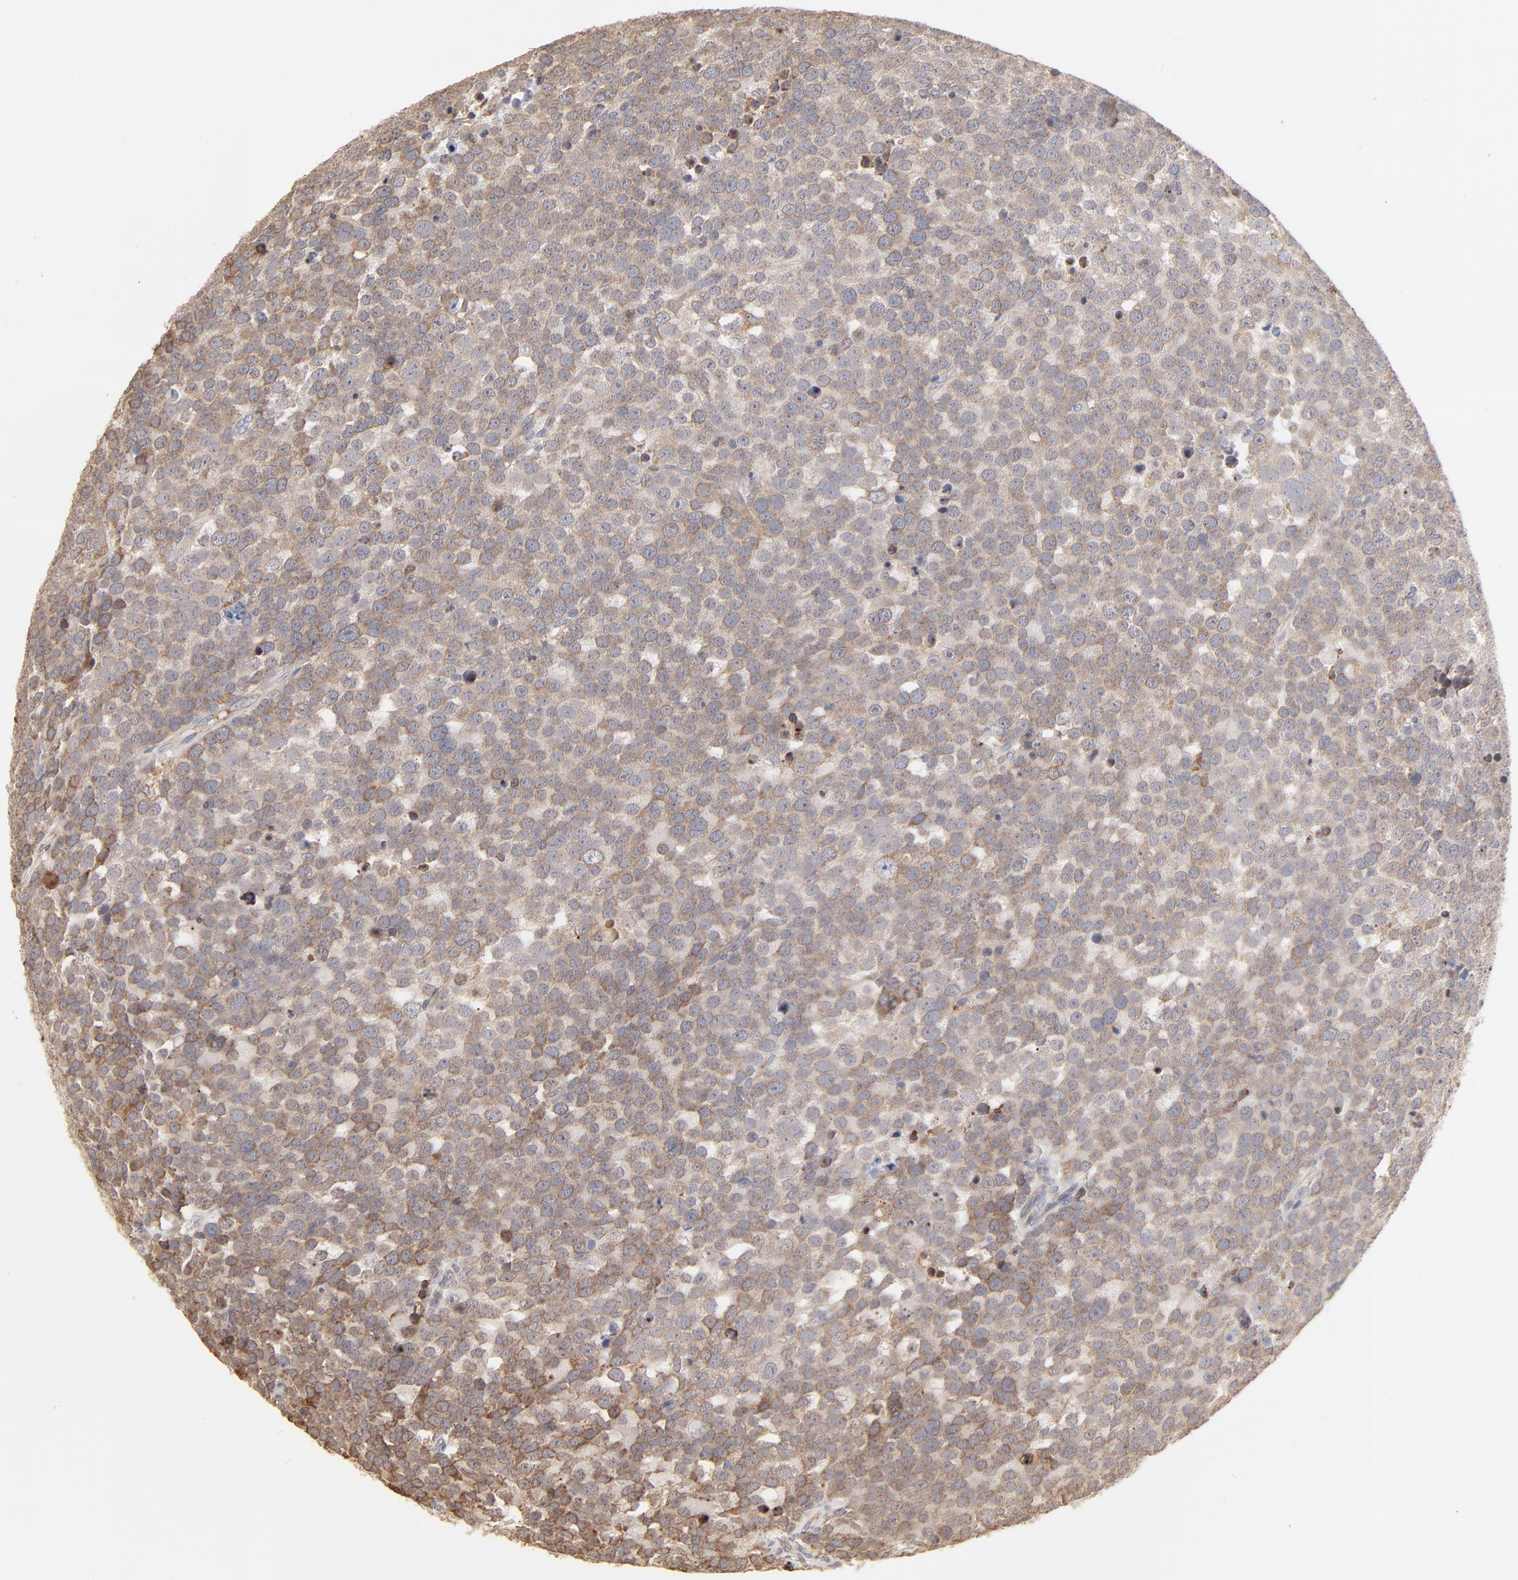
{"staining": {"intensity": "moderate", "quantity": ">75%", "location": "cytoplasmic/membranous"}, "tissue": "testis cancer", "cell_type": "Tumor cells", "image_type": "cancer", "snomed": [{"axis": "morphology", "description": "Seminoma, NOS"}, {"axis": "topography", "description": "Testis"}], "caption": "Protein analysis of testis seminoma tissue demonstrates moderate cytoplasmic/membranous staining in approximately >75% of tumor cells.", "gene": "RNF213", "patient": {"sex": "male", "age": 71}}